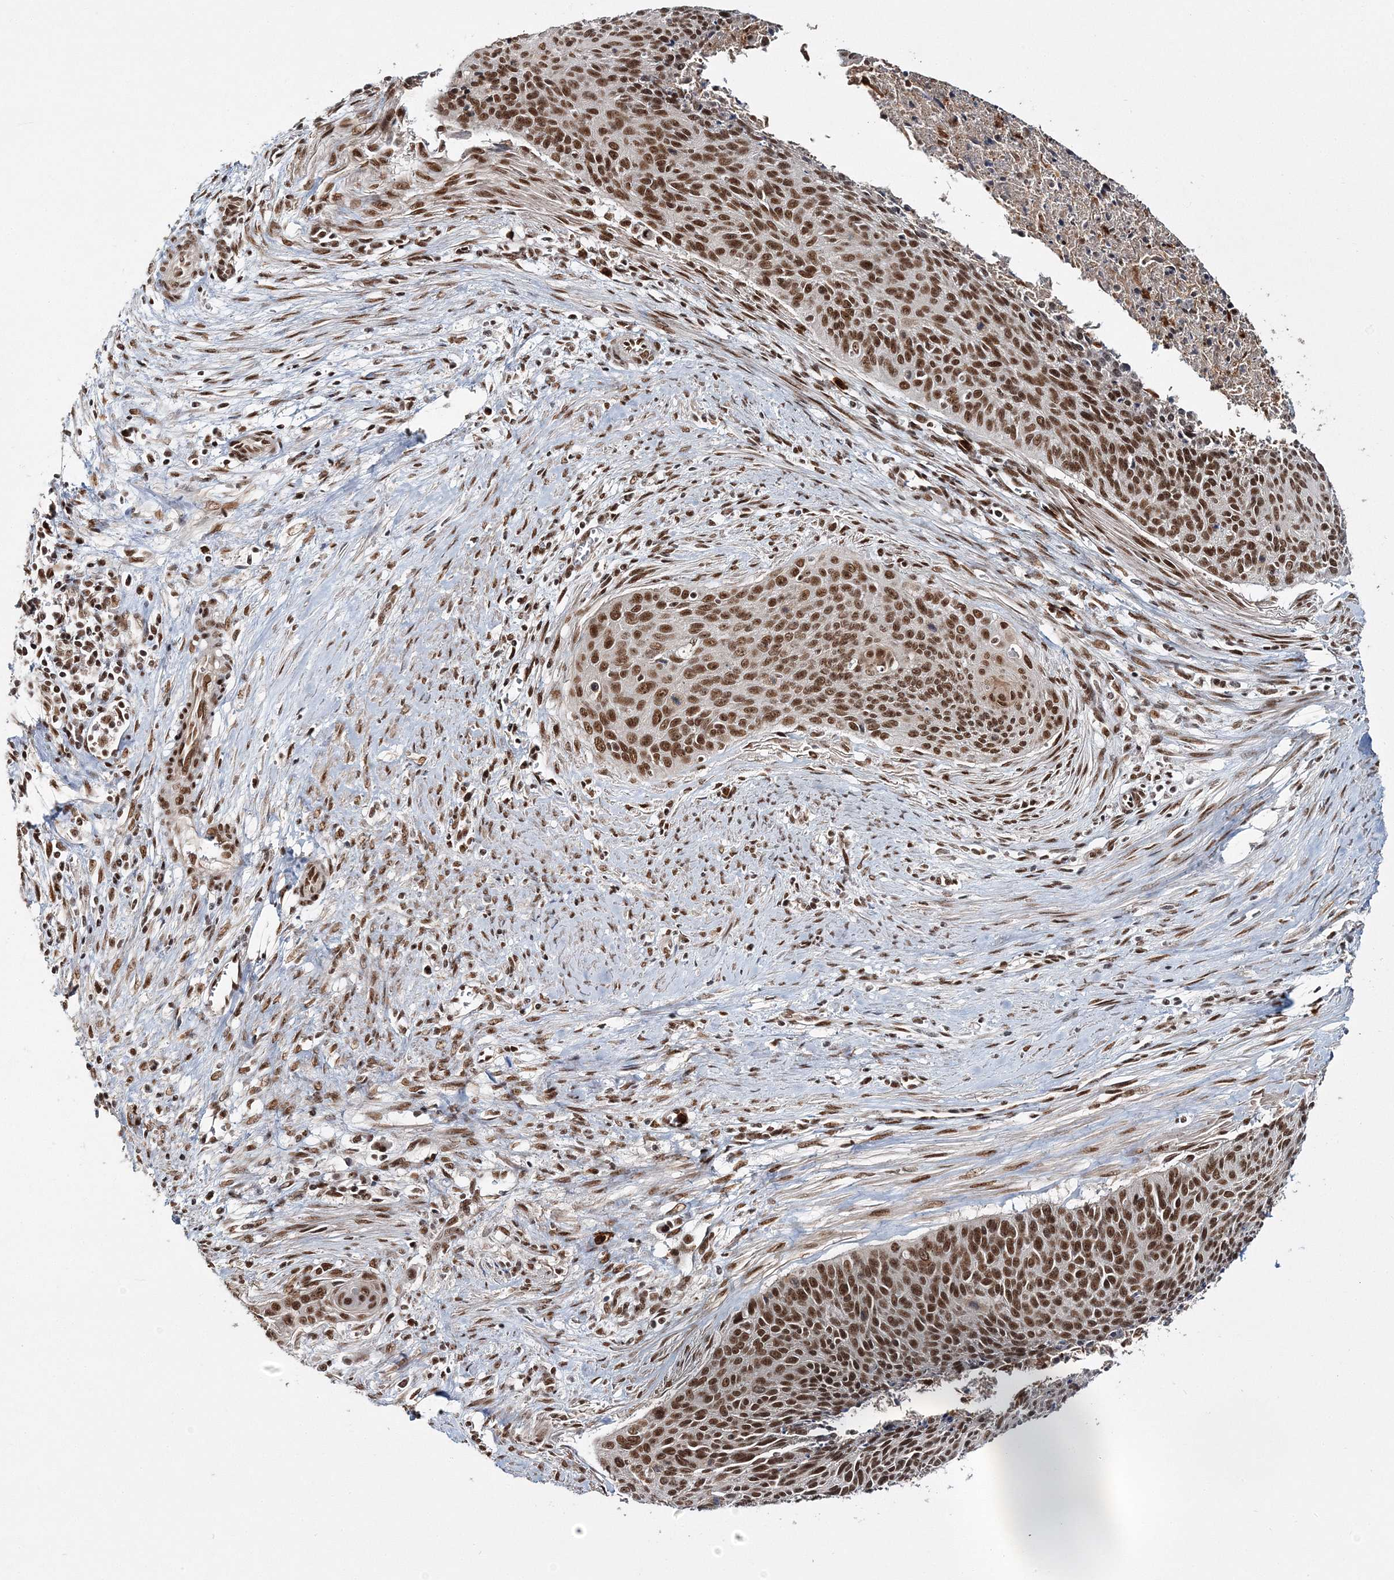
{"staining": {"intensity": "strong", "quantity": ">75%", "location": "nuclear"}, "tissue": "cervical cancer", "cell_type": "Tumor cells", "image_type": "cancer", "snomed": [{"axis": "morphology", "description": "Squamous cell carcinoma, NOS"}, {"axis": "topography", "description": "Cervix"}], "caption": "Immunohistochemistry (IHC) of cervical squamous cell carcinoma exhibits high levels of strong nuclear staining in approximately >75% of tumor cells.", "gene": "QRICH1", "patient": {"sex": "female", "age": 55}}